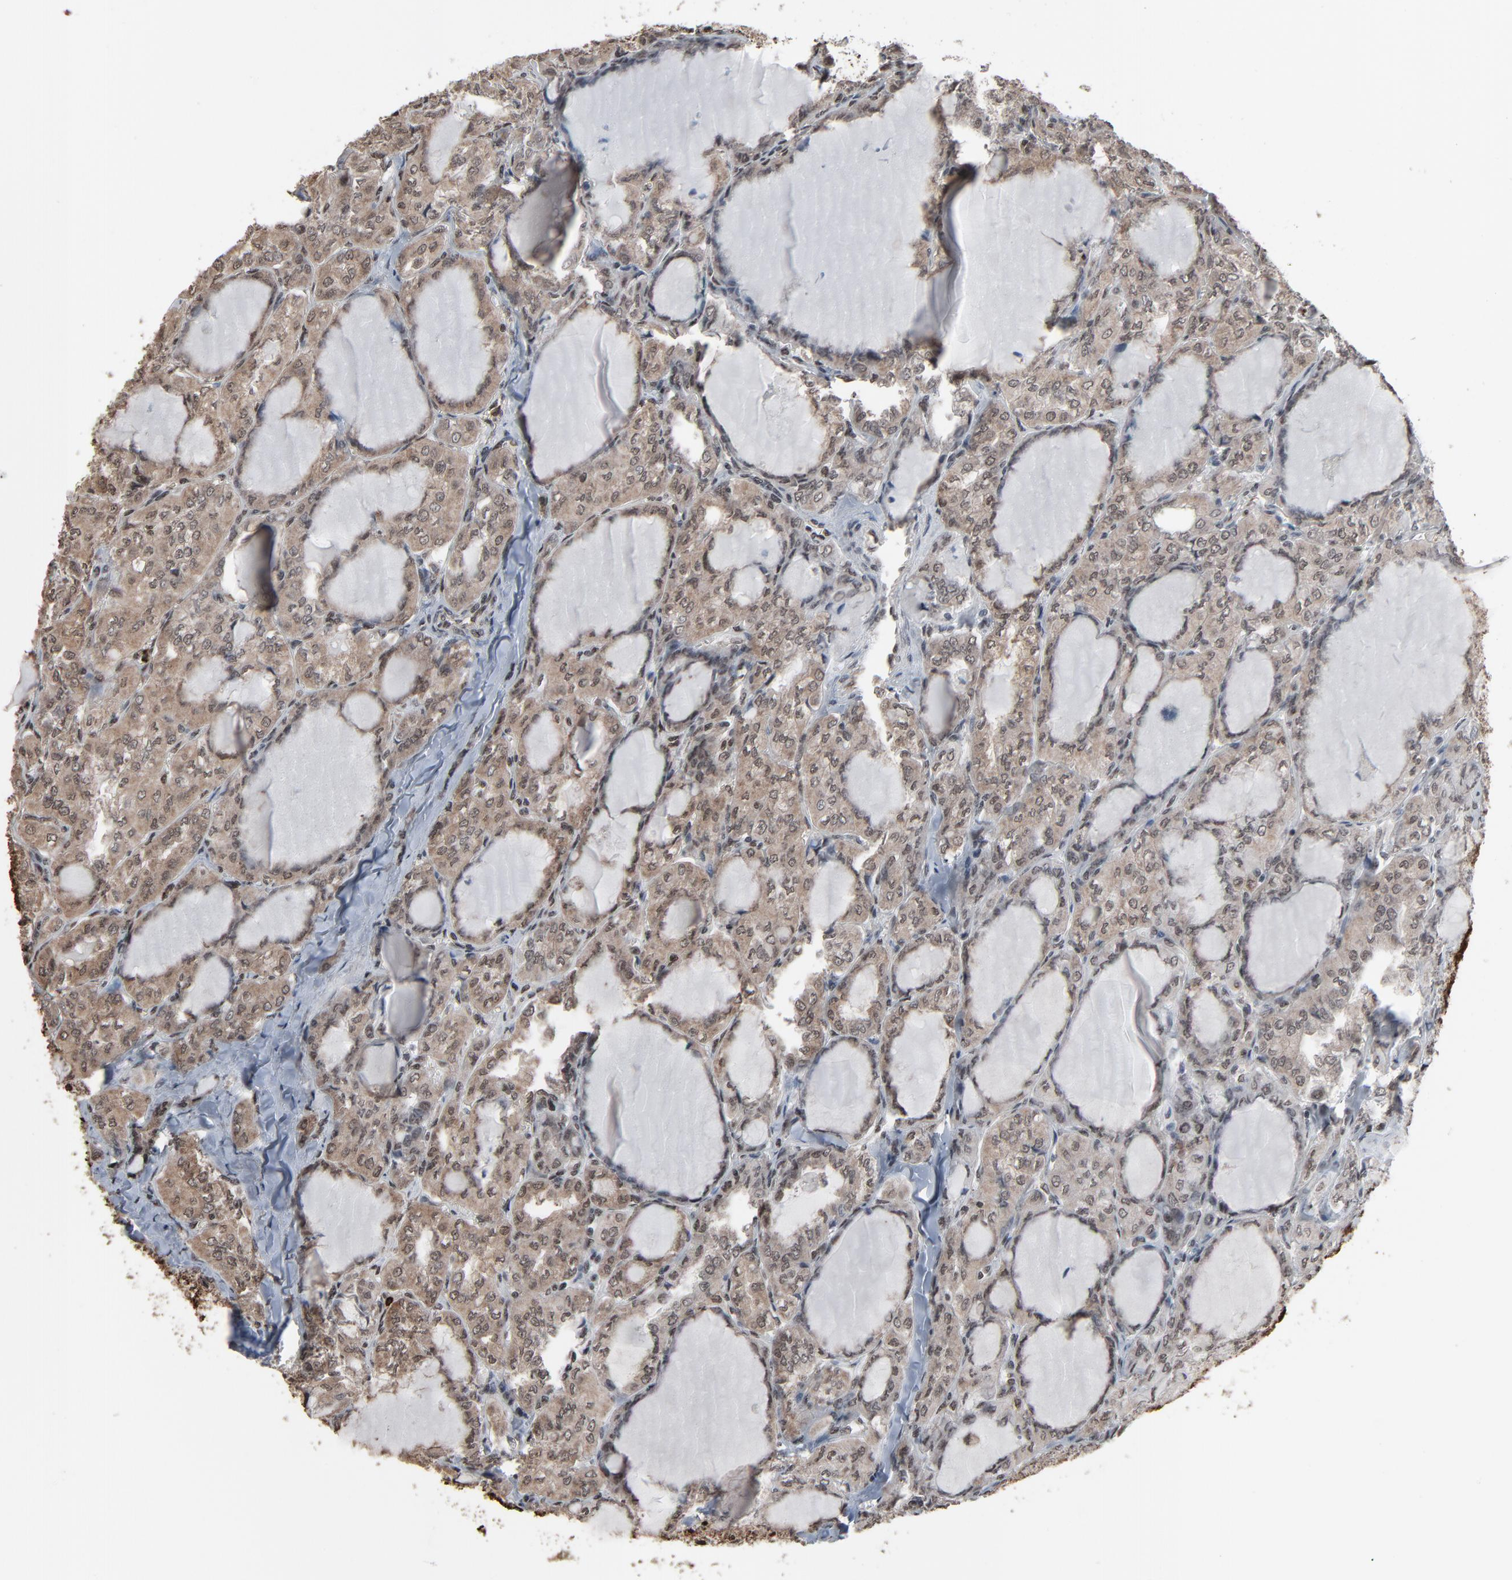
{"staining": {"intensity": "moderate", "quantity": ">75%", "location": "cytoplasmic/membranous,nuclear"}, "tissue": "thyroid cancer", "cell_type": "Tumor cells", "image_type": "cancer", "snomed": [{"axis": "morphology", "description": "Papillary adenocarcinoma, NOS"}, {"axis": "topography", "description": "Thyroid gland"}], "caption": "Immunohistochemistry histopathology image of thyroid papillary adenocarcinoma stained for a protein (brown), which demonstrates medium levels of moderate cytoplasmic/membranous and nuclear positivity in approximately >75% of tumor cells.", "gene": "MEIS2", "patient": {"sex": "male", "age": 20}}